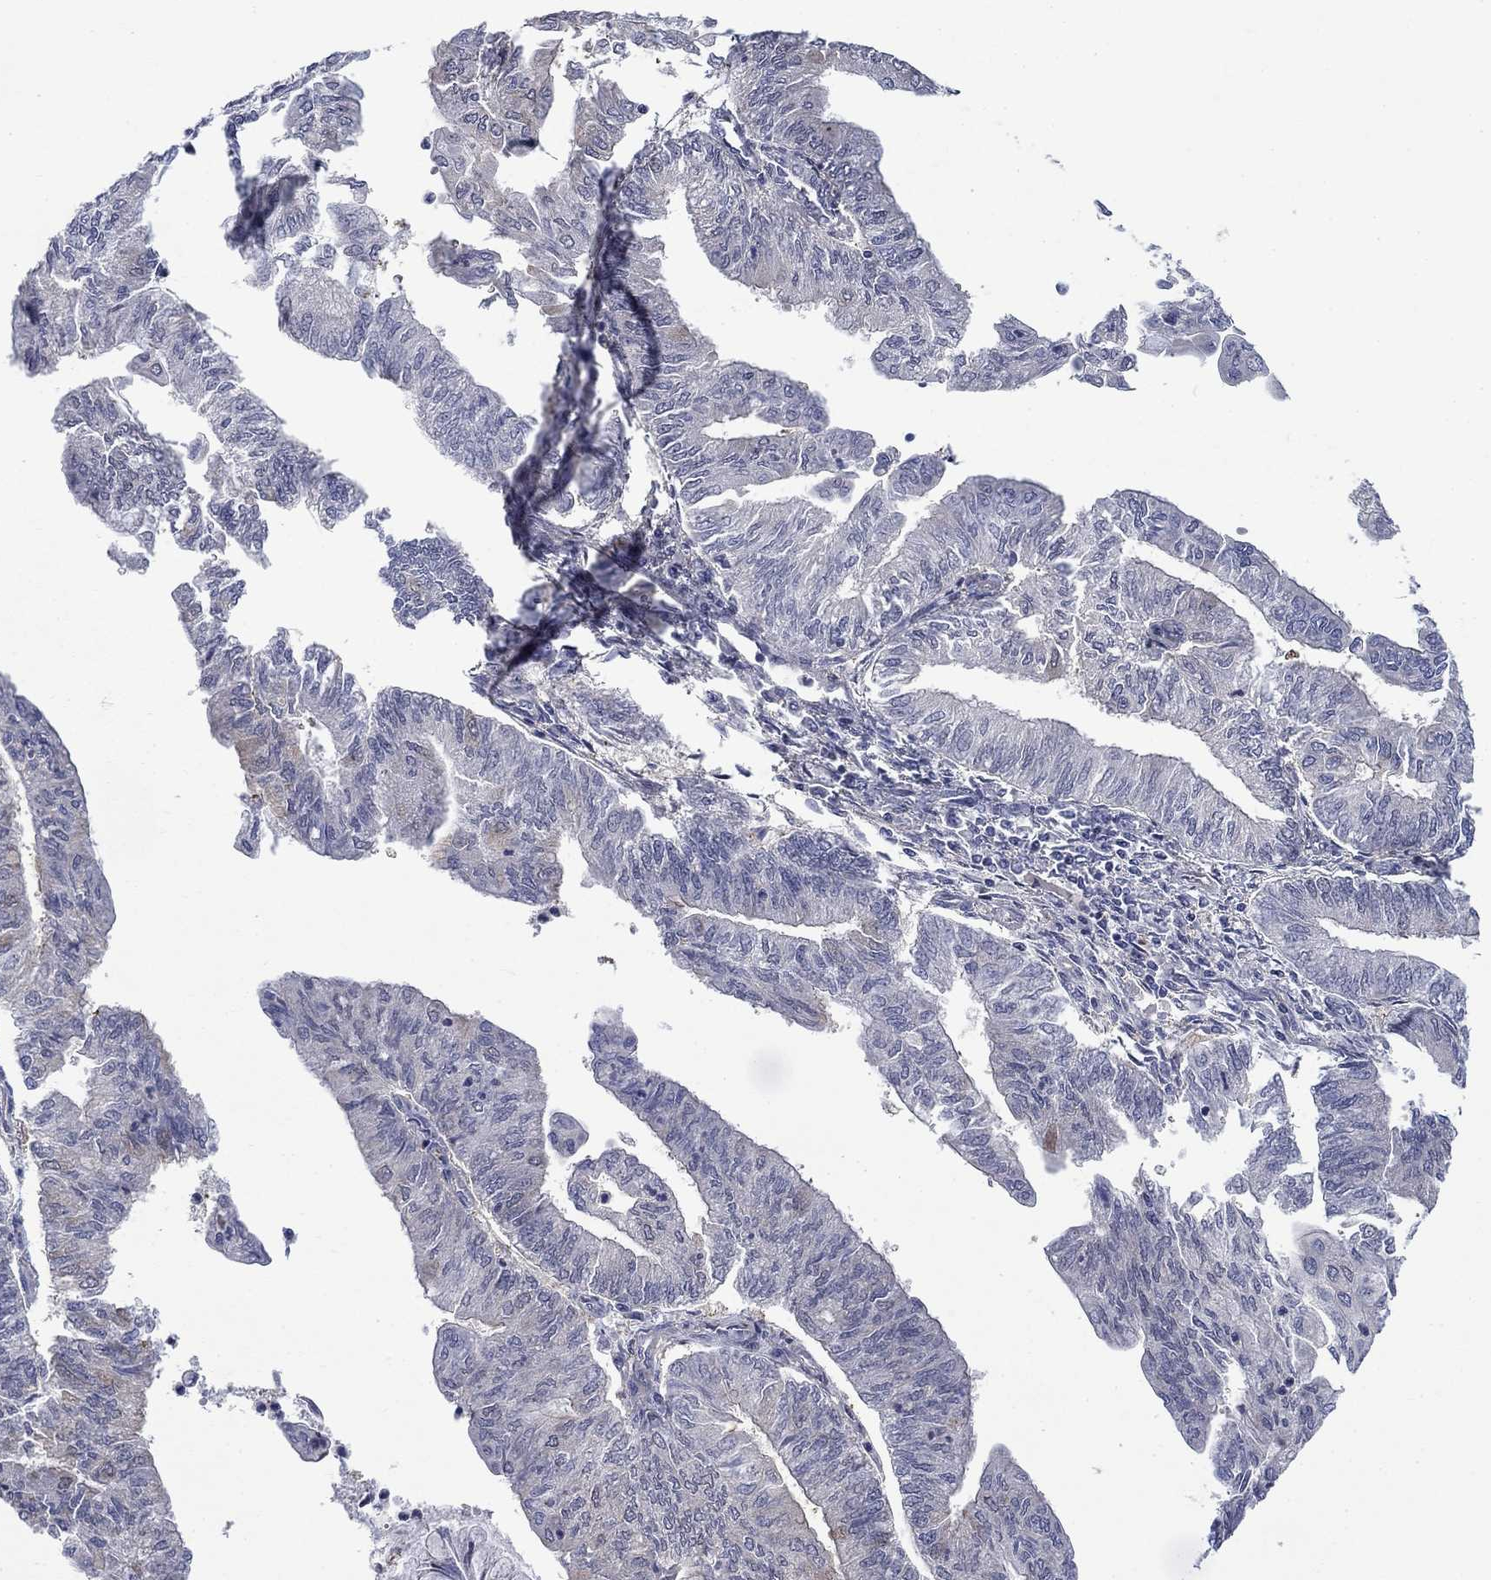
{"staining": {"intensity": "moderate", "quantity": "<25%", "location": "cytoplasmic/membranous"}, "tissue": "endometrial cancer", "cell_type": "Tumor cells", "image_type": "cancer", "snomed": [{"axis": "morphology", "description": "Adenocarcinoma, NOS"}, {"axis": "topography", "description": "Endometrium"}], "caption": "A brown stain highlights moderate cytoplasmic/membranous positivity of a protein in human endometrial adenocarcinoma tumor cells.", "gene": "PDZD2", "patient": {"sex": "female", "age": 59}}